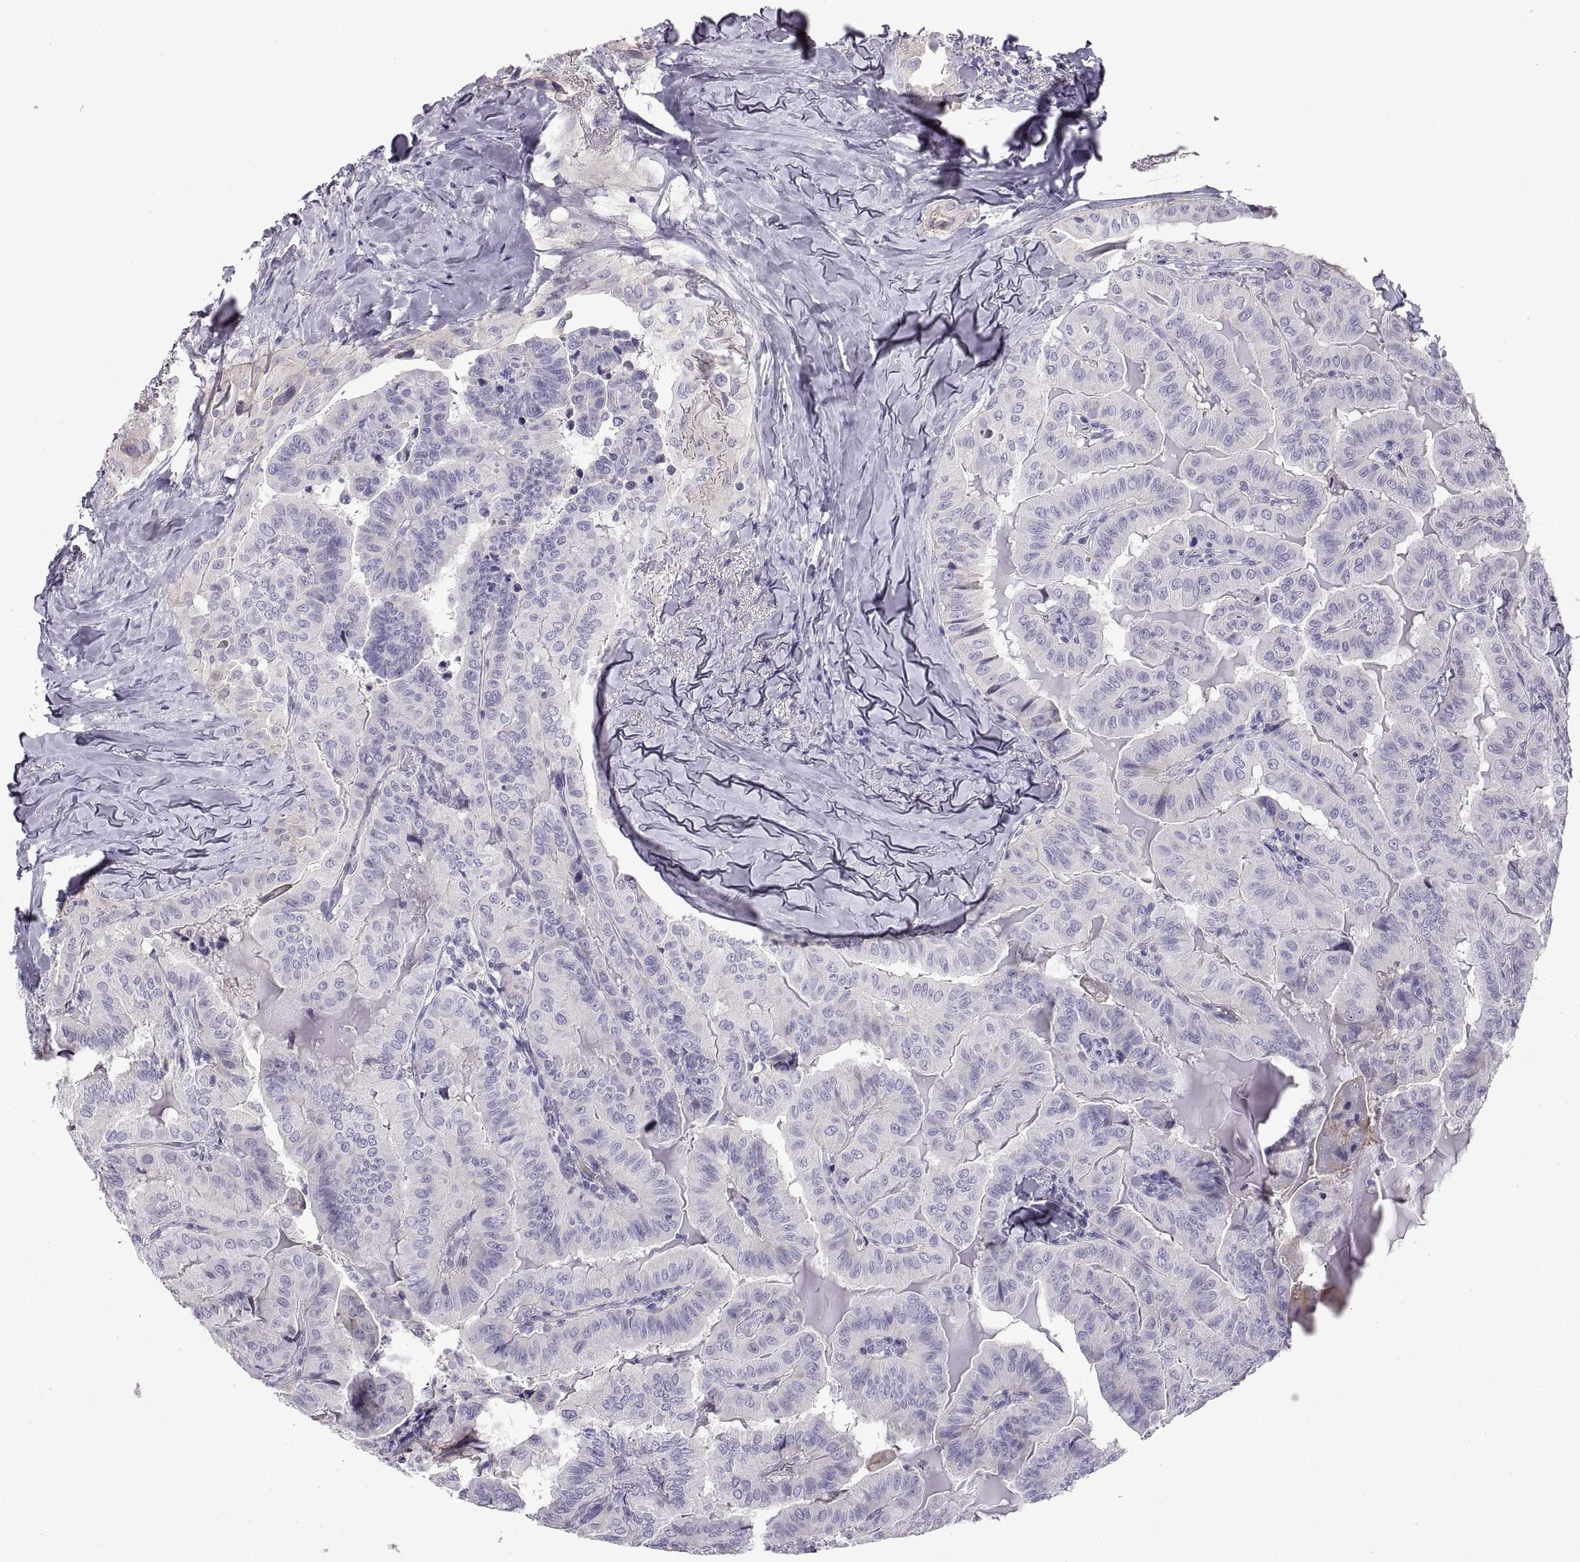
{"staining": {"intensity": "negative", "quantity": "none", "location": "none"}, "tissue": "thyroid cancer", "cell_type": "Tumor cells", "image_type": "cancer", "snomed": [{"axis": "morphology", "description": "Papillary adenocarcinoma, NOS"}, {"axis": "topography", "description": "Thyroid gland"}], "caption": "An IHC histopathology image of thyroid papillary adenocarcinoma is shown. There is no staining in tumor cells of thyroid papillary adenocarcinoma. Nuclei are stained in blue.", "gene": "CRYBB3", "patient": {"sex": "female", "age": 68}}